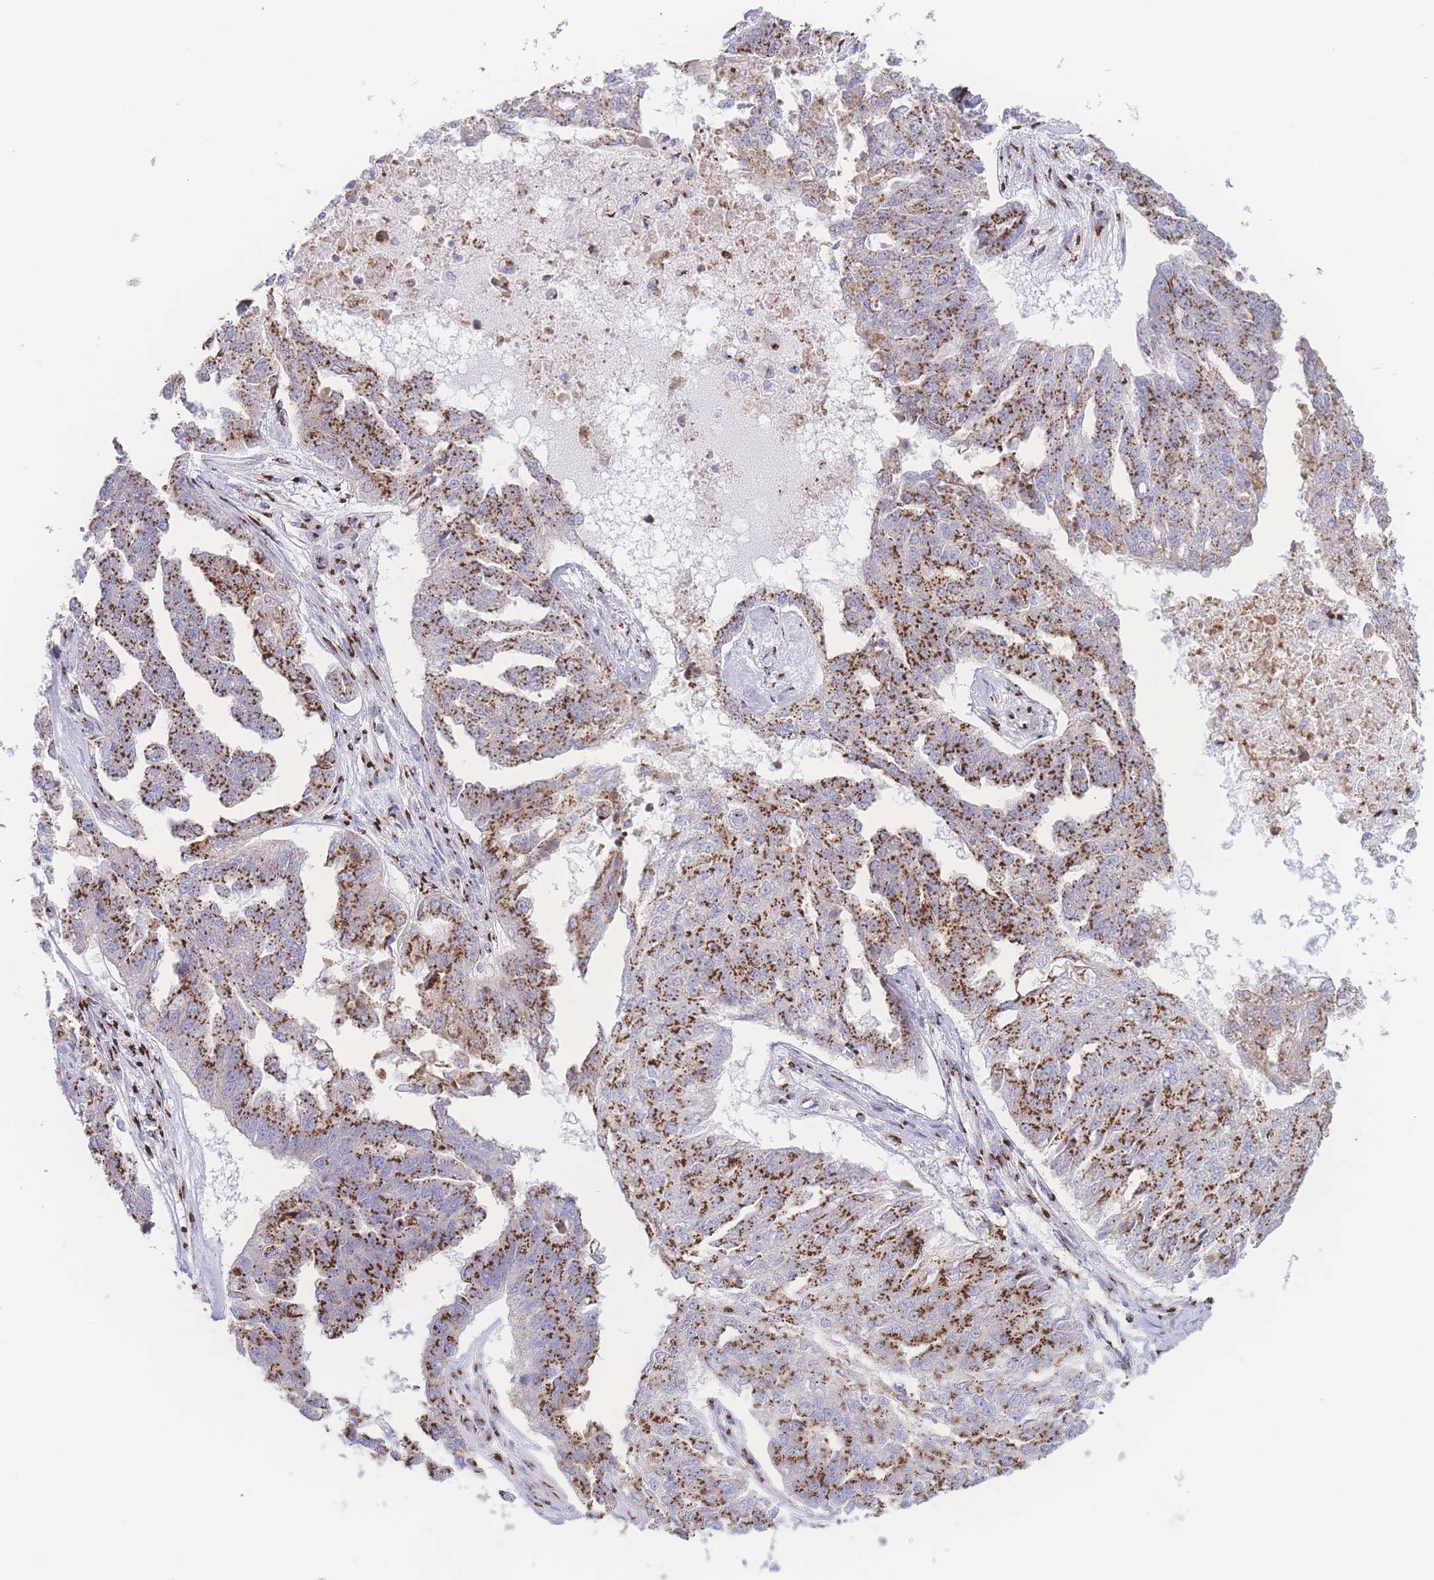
{"staining": {"intensity": "strong", "quantity": ">75%", "location": "cytoplasmic/membranous"}, "tissue": "ovarian cancer", "cell_type": "Tumor cells", "image_type": "cancer", "snomed": [{"axis": "morphology", "description": "Cystadenocarcinoma, serous, NOS"}, {"axis": "topography", "description": "Ovary"}], "caption": "A brown stain highlights strong cytoplasmic/membranous positivity of a protein in ovarian cancer tumor cells.", "gene": "GOLM2", "patient": {"sex": "female", "age": 58}}